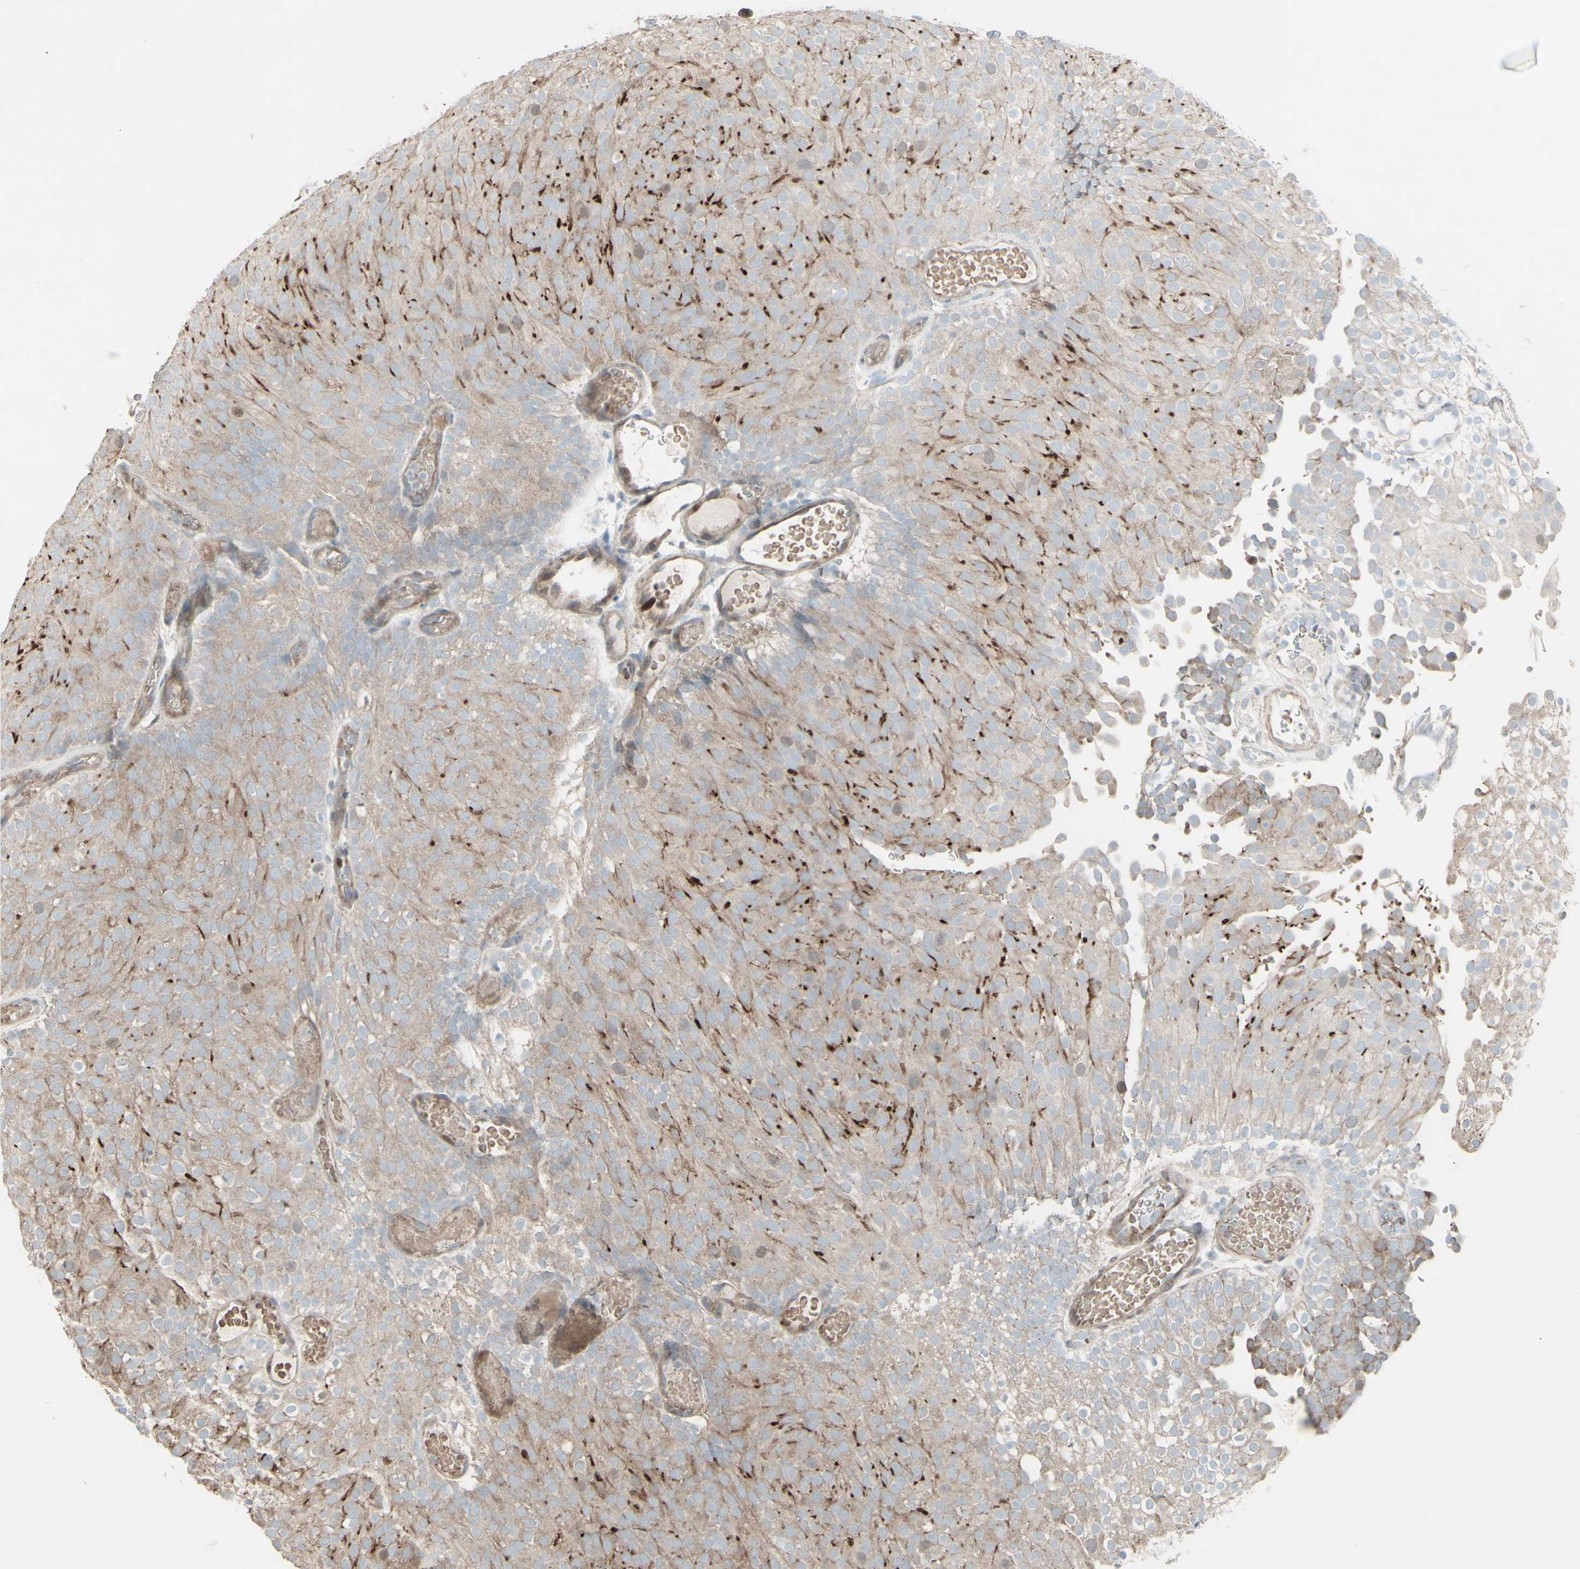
{"staining": {"intensity": "weak", "quantity": ">75%", "location": "cytoplasmic/membranous"}, "tissue": "urothelial cancer", "cell_type": "Tumor cells", "image_type": "cancer", "snomed": [{"axis": "morphology", "description": "Urothelial carcinoma, Low grade"}, {"axis": "topography", "description": "Urinary bladder"}], "caption": "A brown stain labels weak cytoplasmic/membranous staining of a protein in urothelial cancer tumor cells.", "gene": "GMNN", "patient": {"sex": "male", "age": 78}}